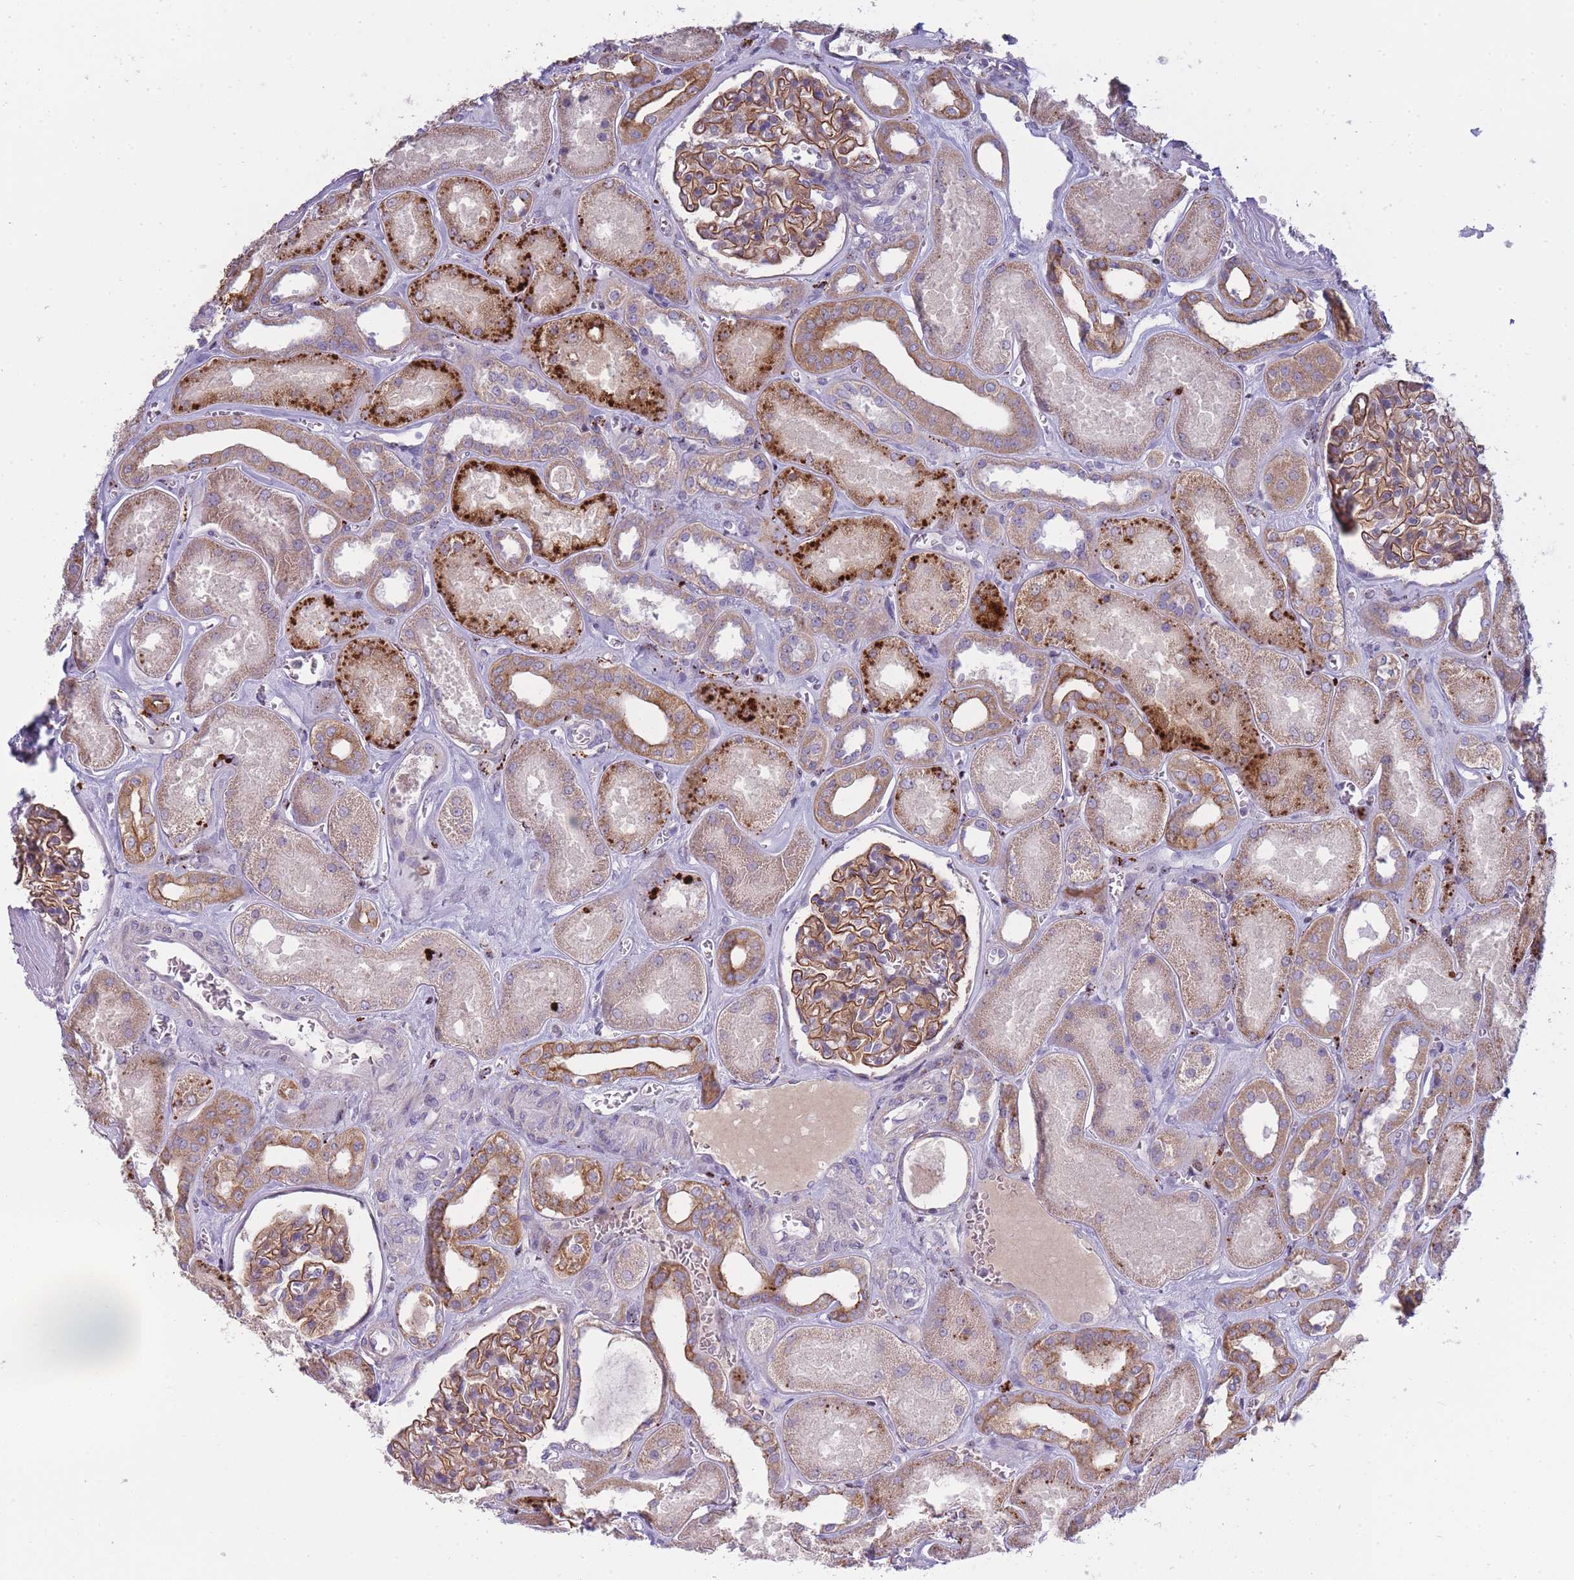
{"staining": {"intensity": "moderate", "quantity": "25%-75%", "location": "cytoplasmic/membranous"}, "tissue": "kidney", "cell_type": "Cells in glomeruli", "image_type": "normal", "snomed": [{"axis": "morphology", "description": "Normal tissue, NOS"}, {"axis": "morphology", "description": "Adenocarcinoma, NOS"}, {"axis": "topography", "description": "Kidney"}], "caption": "Protein staining displays moderate cytoplasmic/membranous staining in about 25%-75% of cells in glomeruli in normal kidney.", "gene": "TRIM61", "patient": {"sex": "female", "age": 68}}